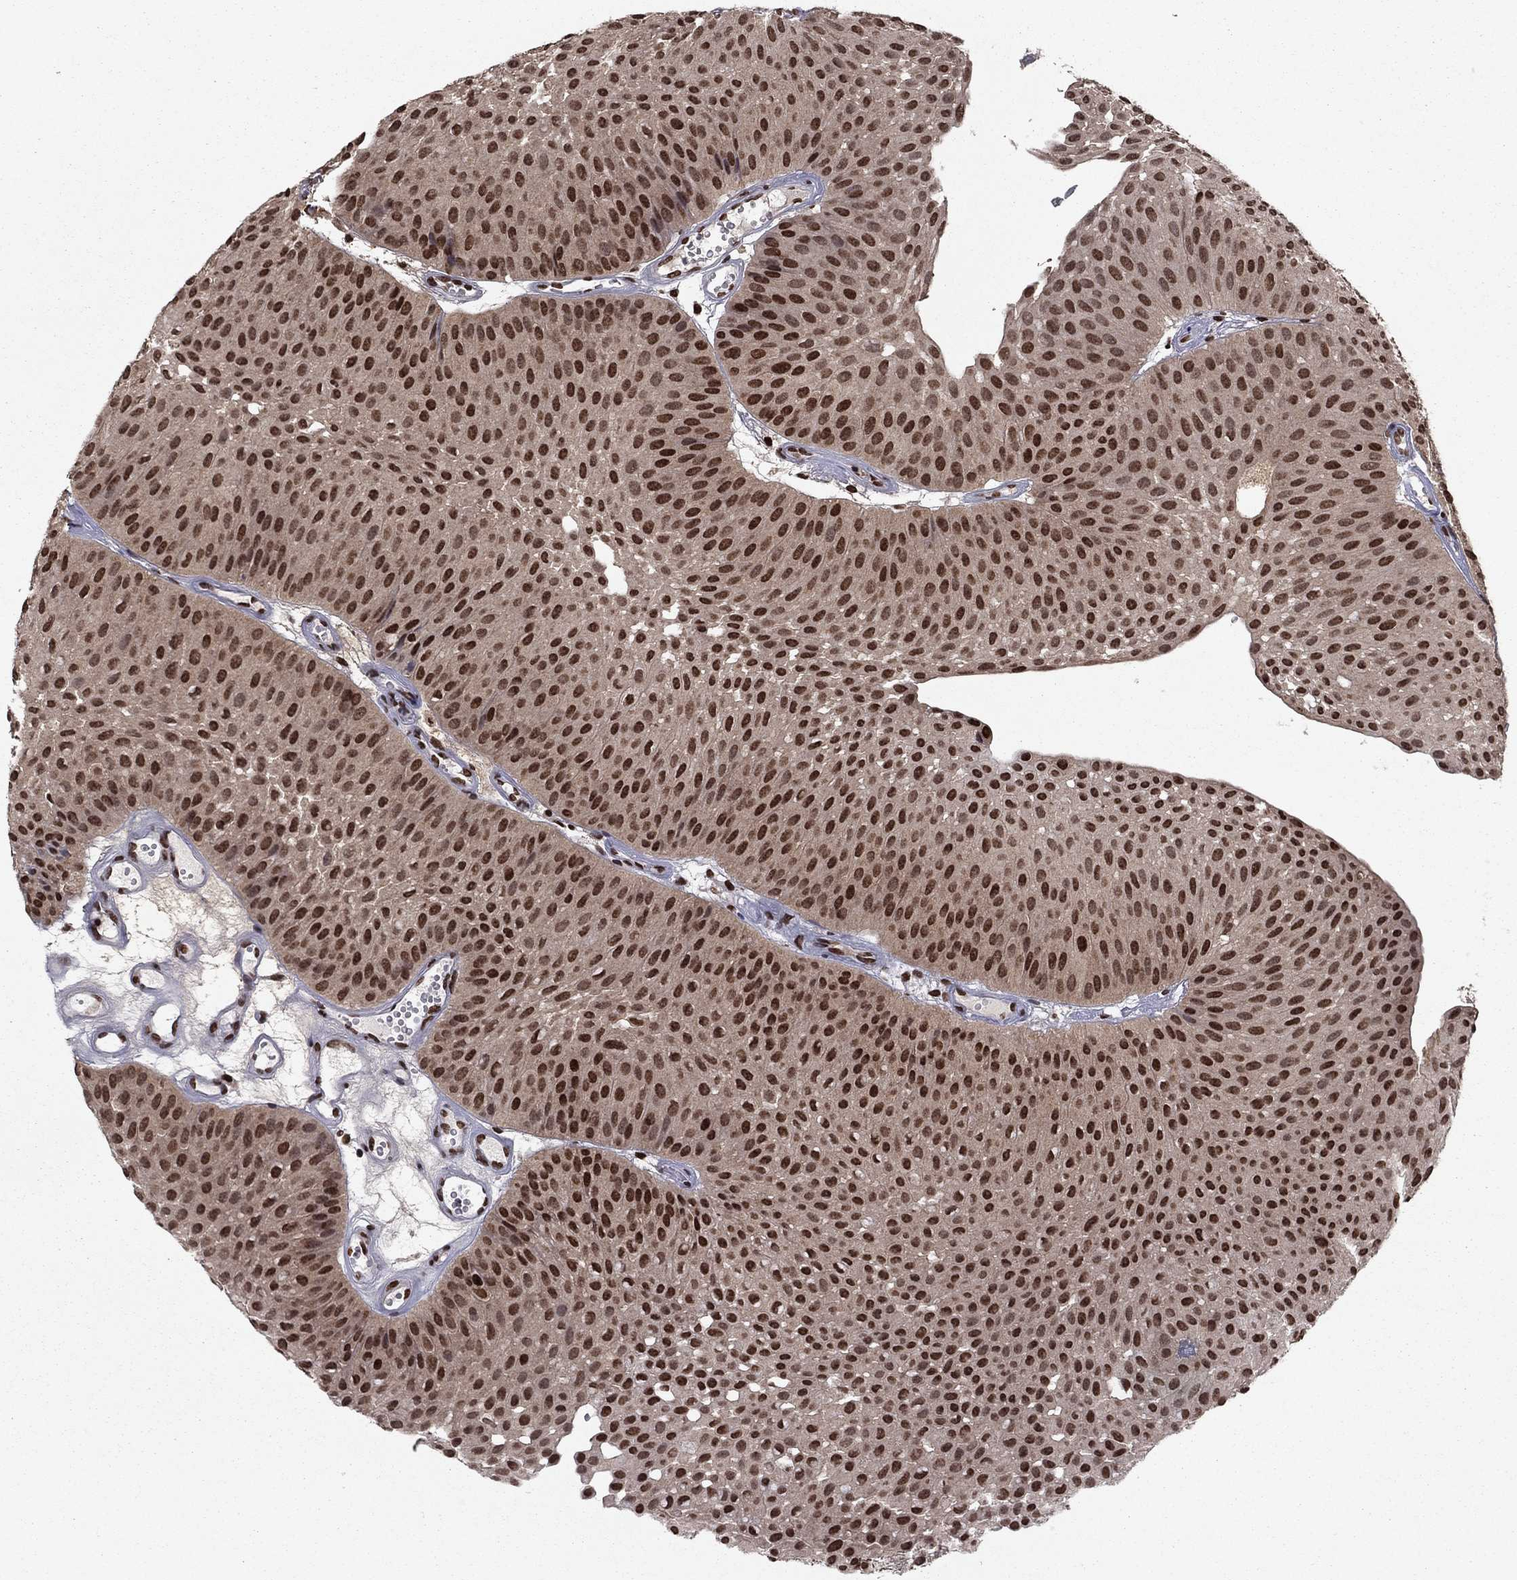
{"staining": {"intensity": "strong", "quantity": ">75%", "location": "nuclear"}, "tissue": "urothelial cancer", "cell_type": "Tumor cells", "image_type": "cancer", "snomed": [{"axis": "morphology", "description": "Urothelial carcinoma, Low grade"}, {"axis": "topography", "description": "Urinary bladder"}], "caption": "Tumor cells show high levels of strong nuclear expression in approximately >75% of cells in urothelial carcinoma (low-grade).", "gene": "USP54", "patient": {"sex": "male", "age": 64}}